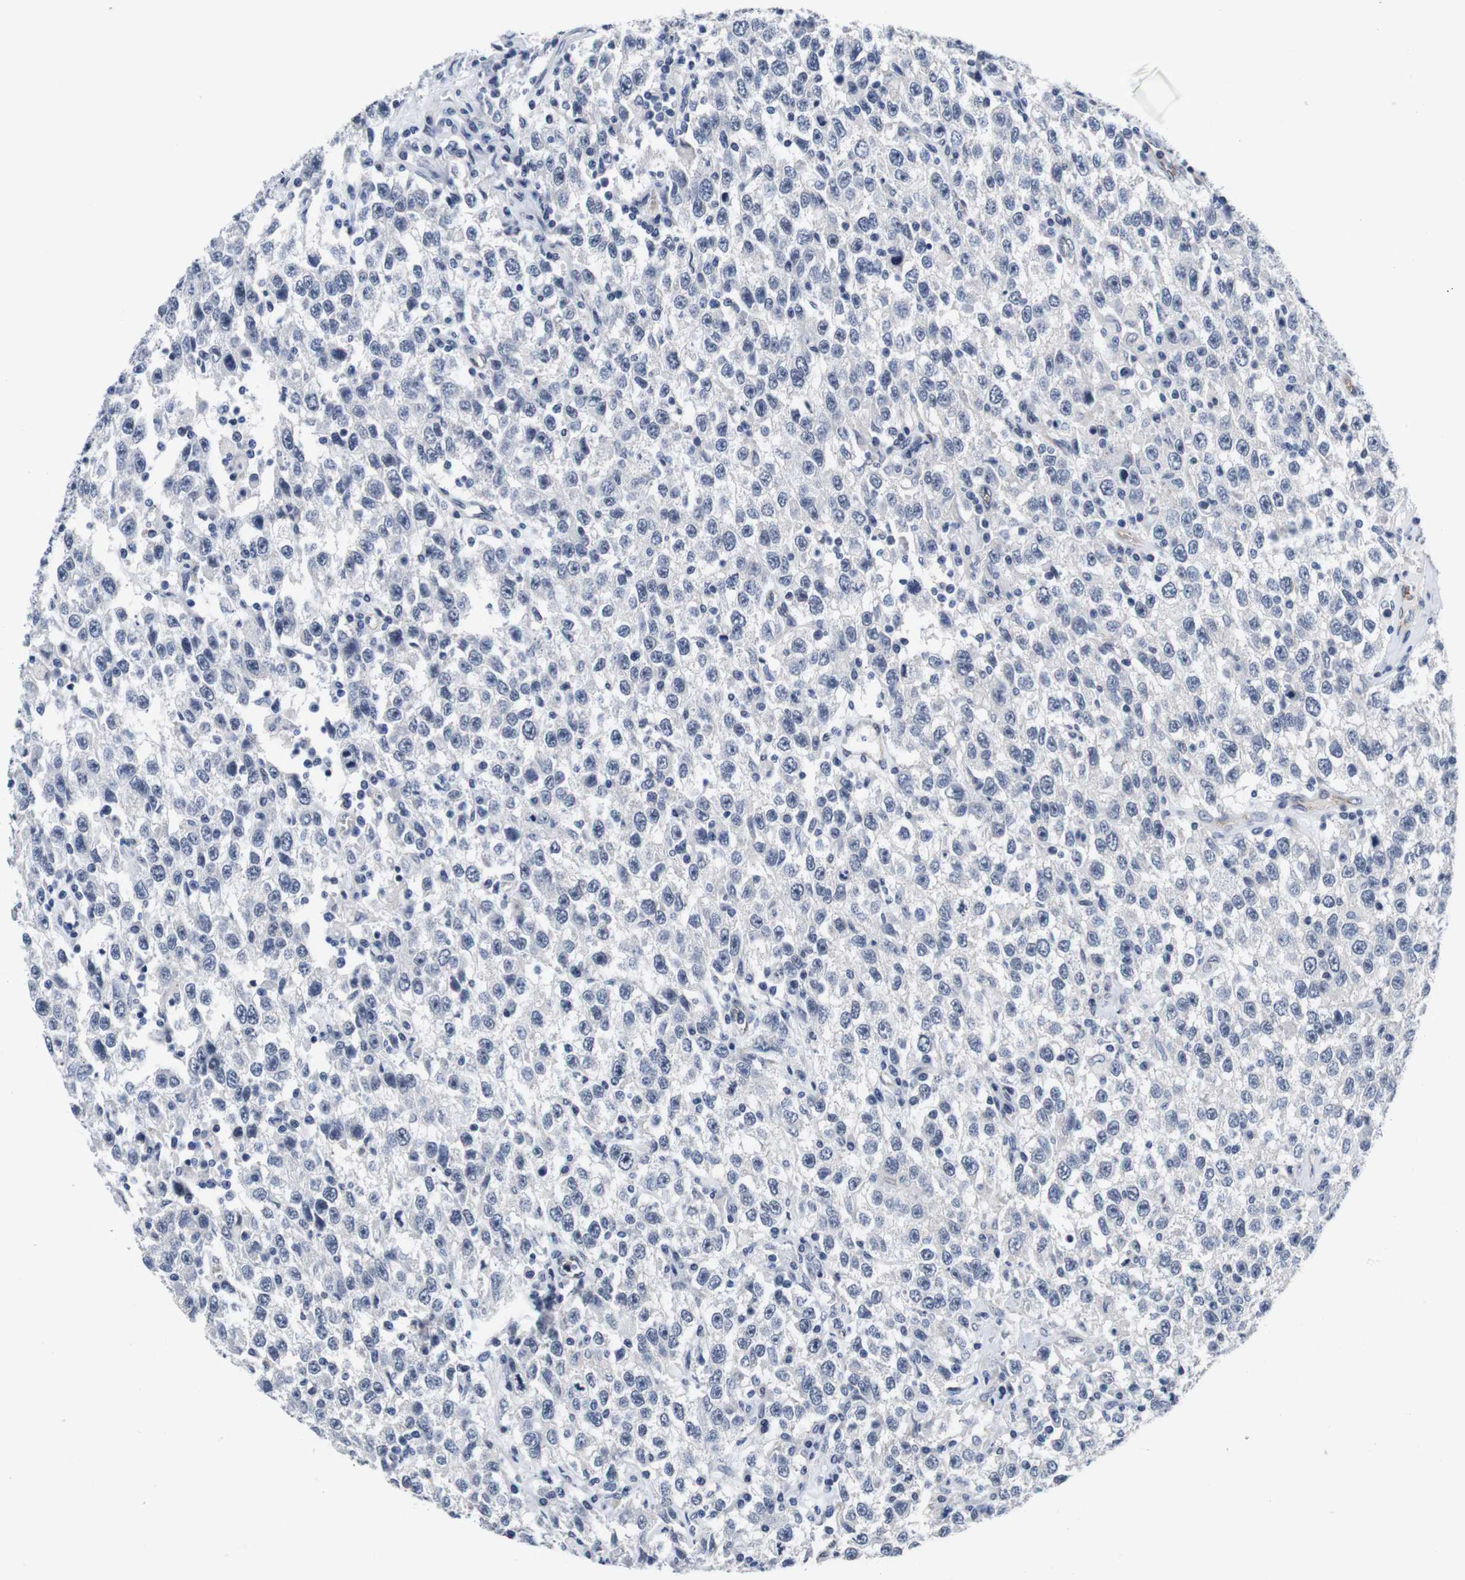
{"staining": {"intensity": "negative", "quantity": "none", "location": "none"}, "tissue": "testis cancer", "cell_type": "Tumor cells", "image_type": "cancer", "snomed": [{"axis": "morphology", "description": "Seminoma, NOS"}, {"axis": "topography", "description": "Testis"}], "caption": "This is an immunohistochemistry (IHC) image of testis seminoma. There is no expression in tumor cells.", "gene": "SOCS3", "patient": {"sex": "male", "age": 41}}